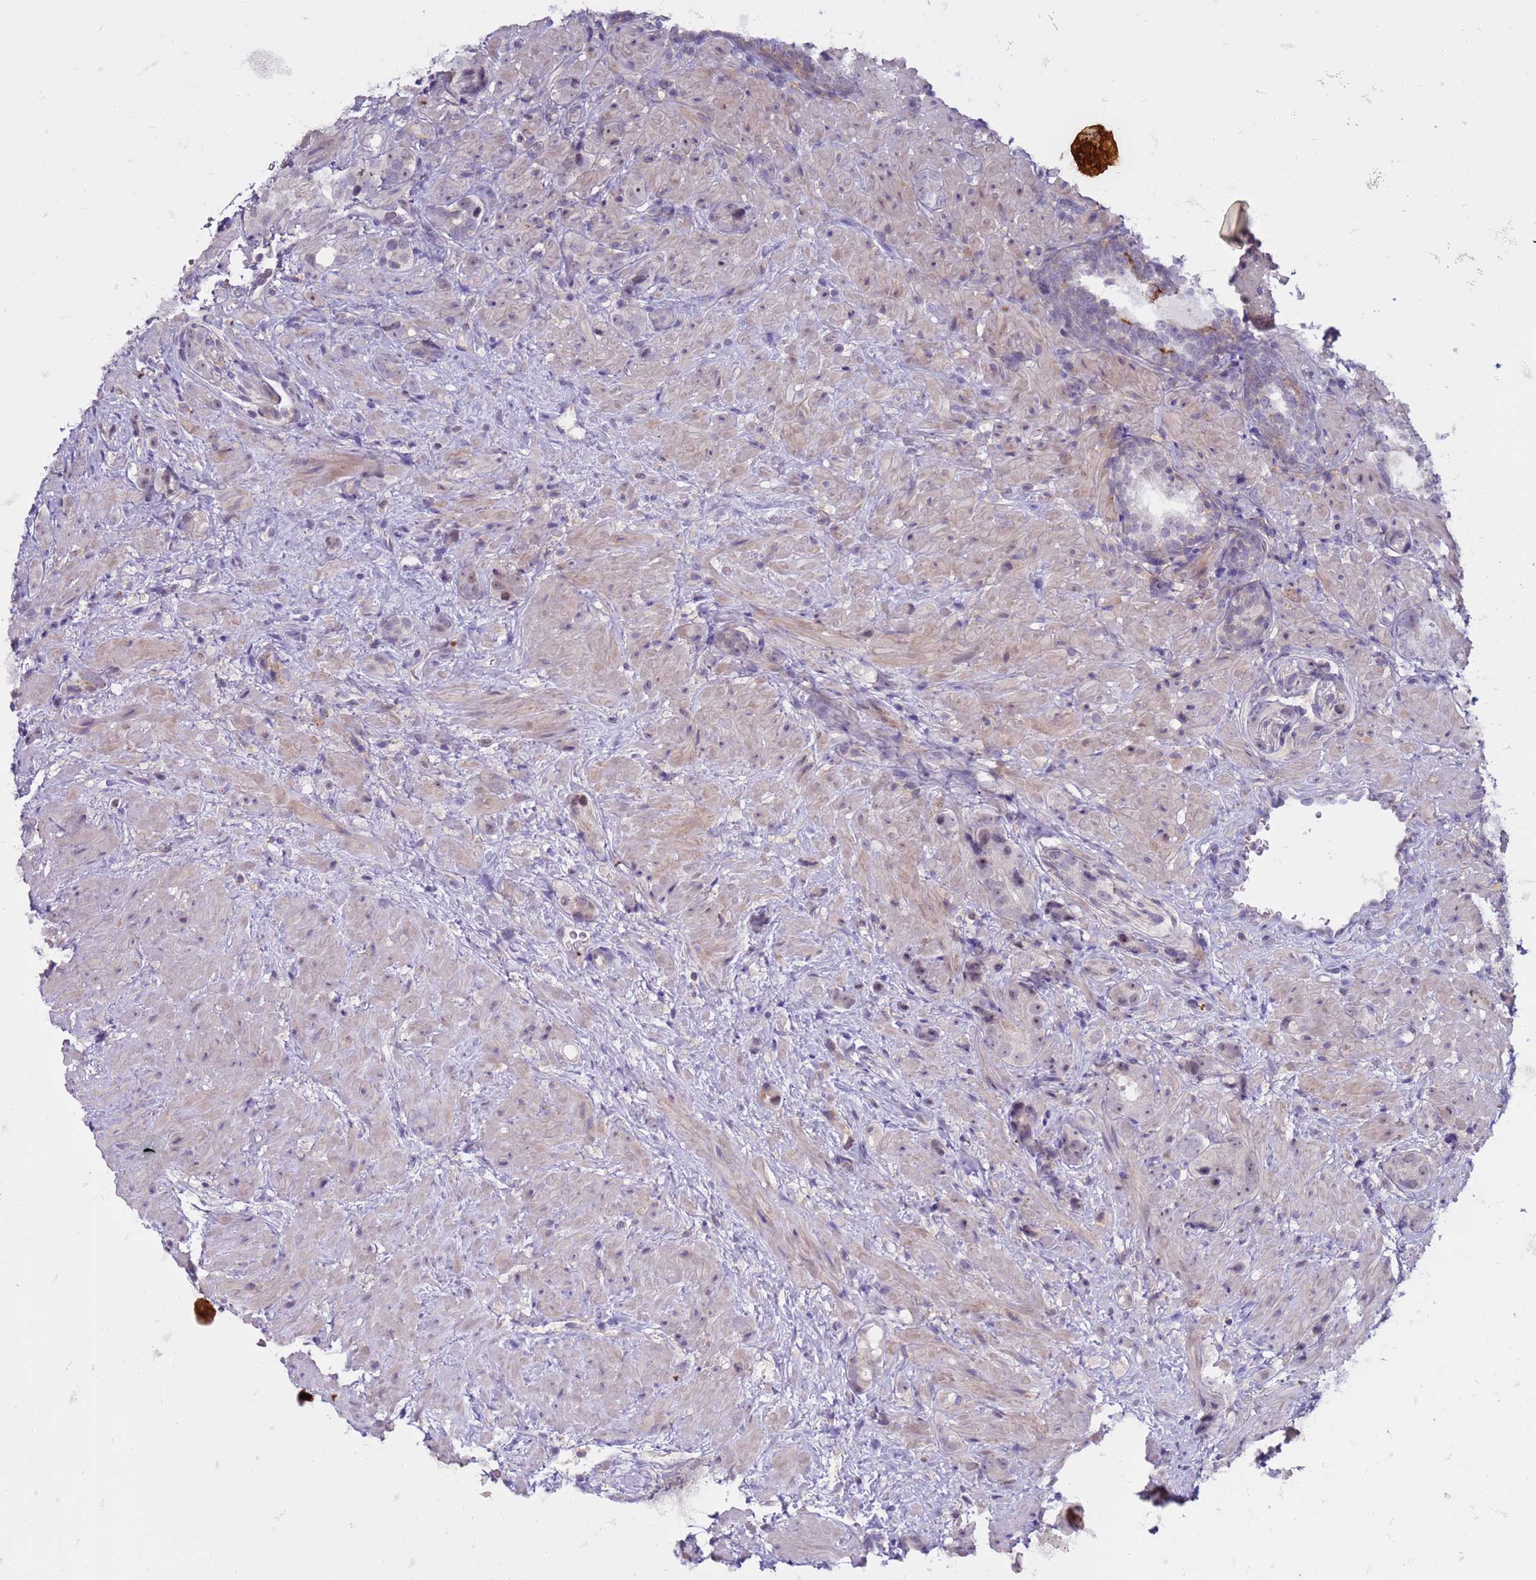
{"staining": {"intensity": "negative", "quantity": "none", "location": "none"}, "tissue": "prostate cancer", "cell_type": "Tumor cells", "image_type": "cancer", "snomed": [{"axis": "morphology", "description": "Adenocarcinoma, High grade"}, {"axis": "topography", "description": "Prostate"}], "caption": "Immunohistochemistry photomicrograph of prostate cancer (adenocarcinoma (high-grade)) stained for a protein (brown), which displays no positivity in tumor cells. Nuclei are stained in blue.", "gene": "SLC15A3", "patient": {"sex": "male", "age": 63}}